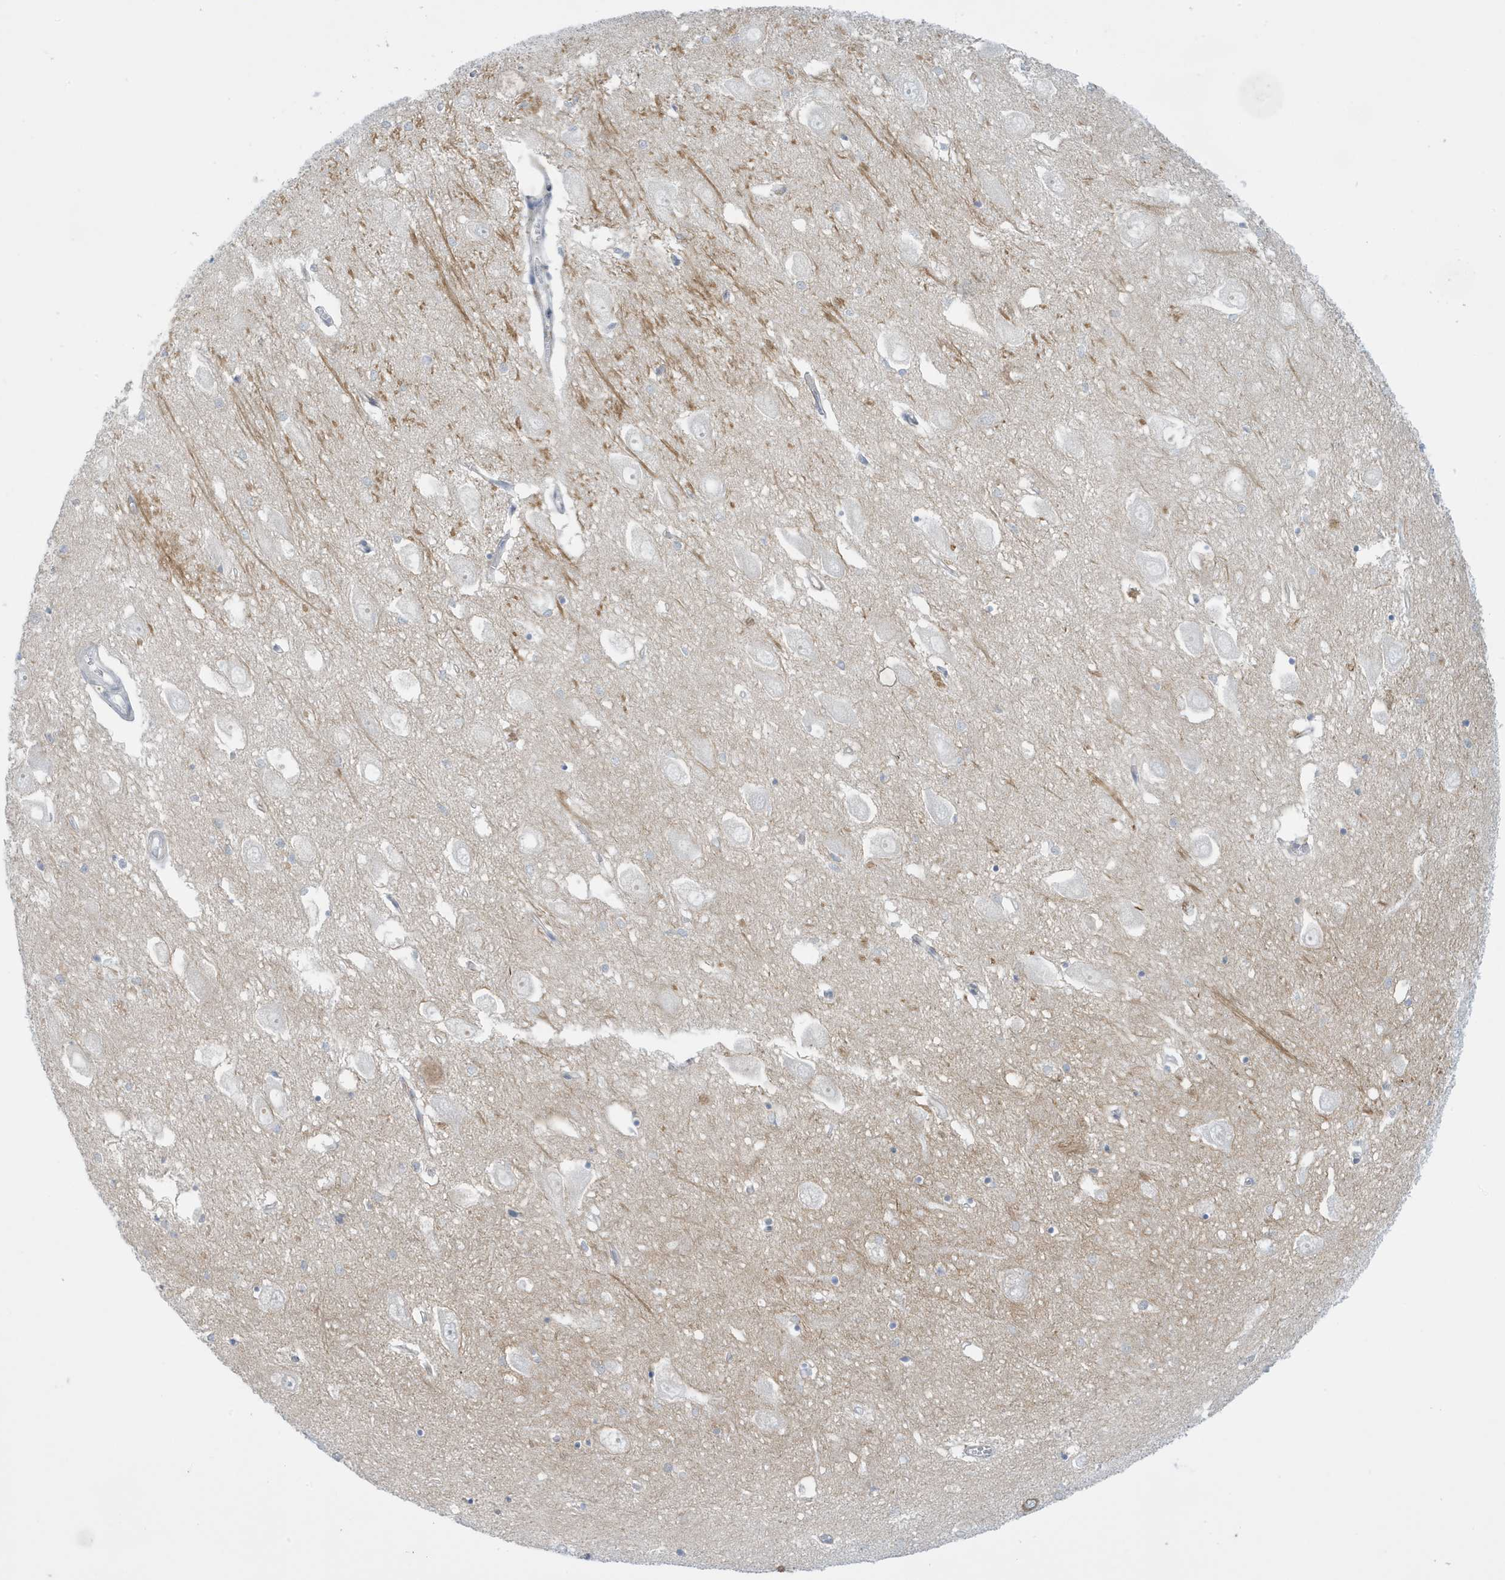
{"staining": {"intensity": "negative", "quantity": "none", "location": "none"}, "tissue": "hippocampus", "cell_type": "Glial cells", "image_type": "normal", "snomed": [{"axis": "morphology", "description": "Normal tissue, NOS"}, {"axis": "topography", "description": "Hippocampus"}], "caption": "Immunohistochemical staining of unremarkable human hippocampus displays no significant expression in glial cells. (Stains: DAB (3,3'-diaminobenzidine) immunohistochemistry (IHC) with hematoxylin counter stain, Microscopy: brightfield microscopy at high magnification).", "gene": "PERM1", "patient": {"sex": "female", "age": 64}}